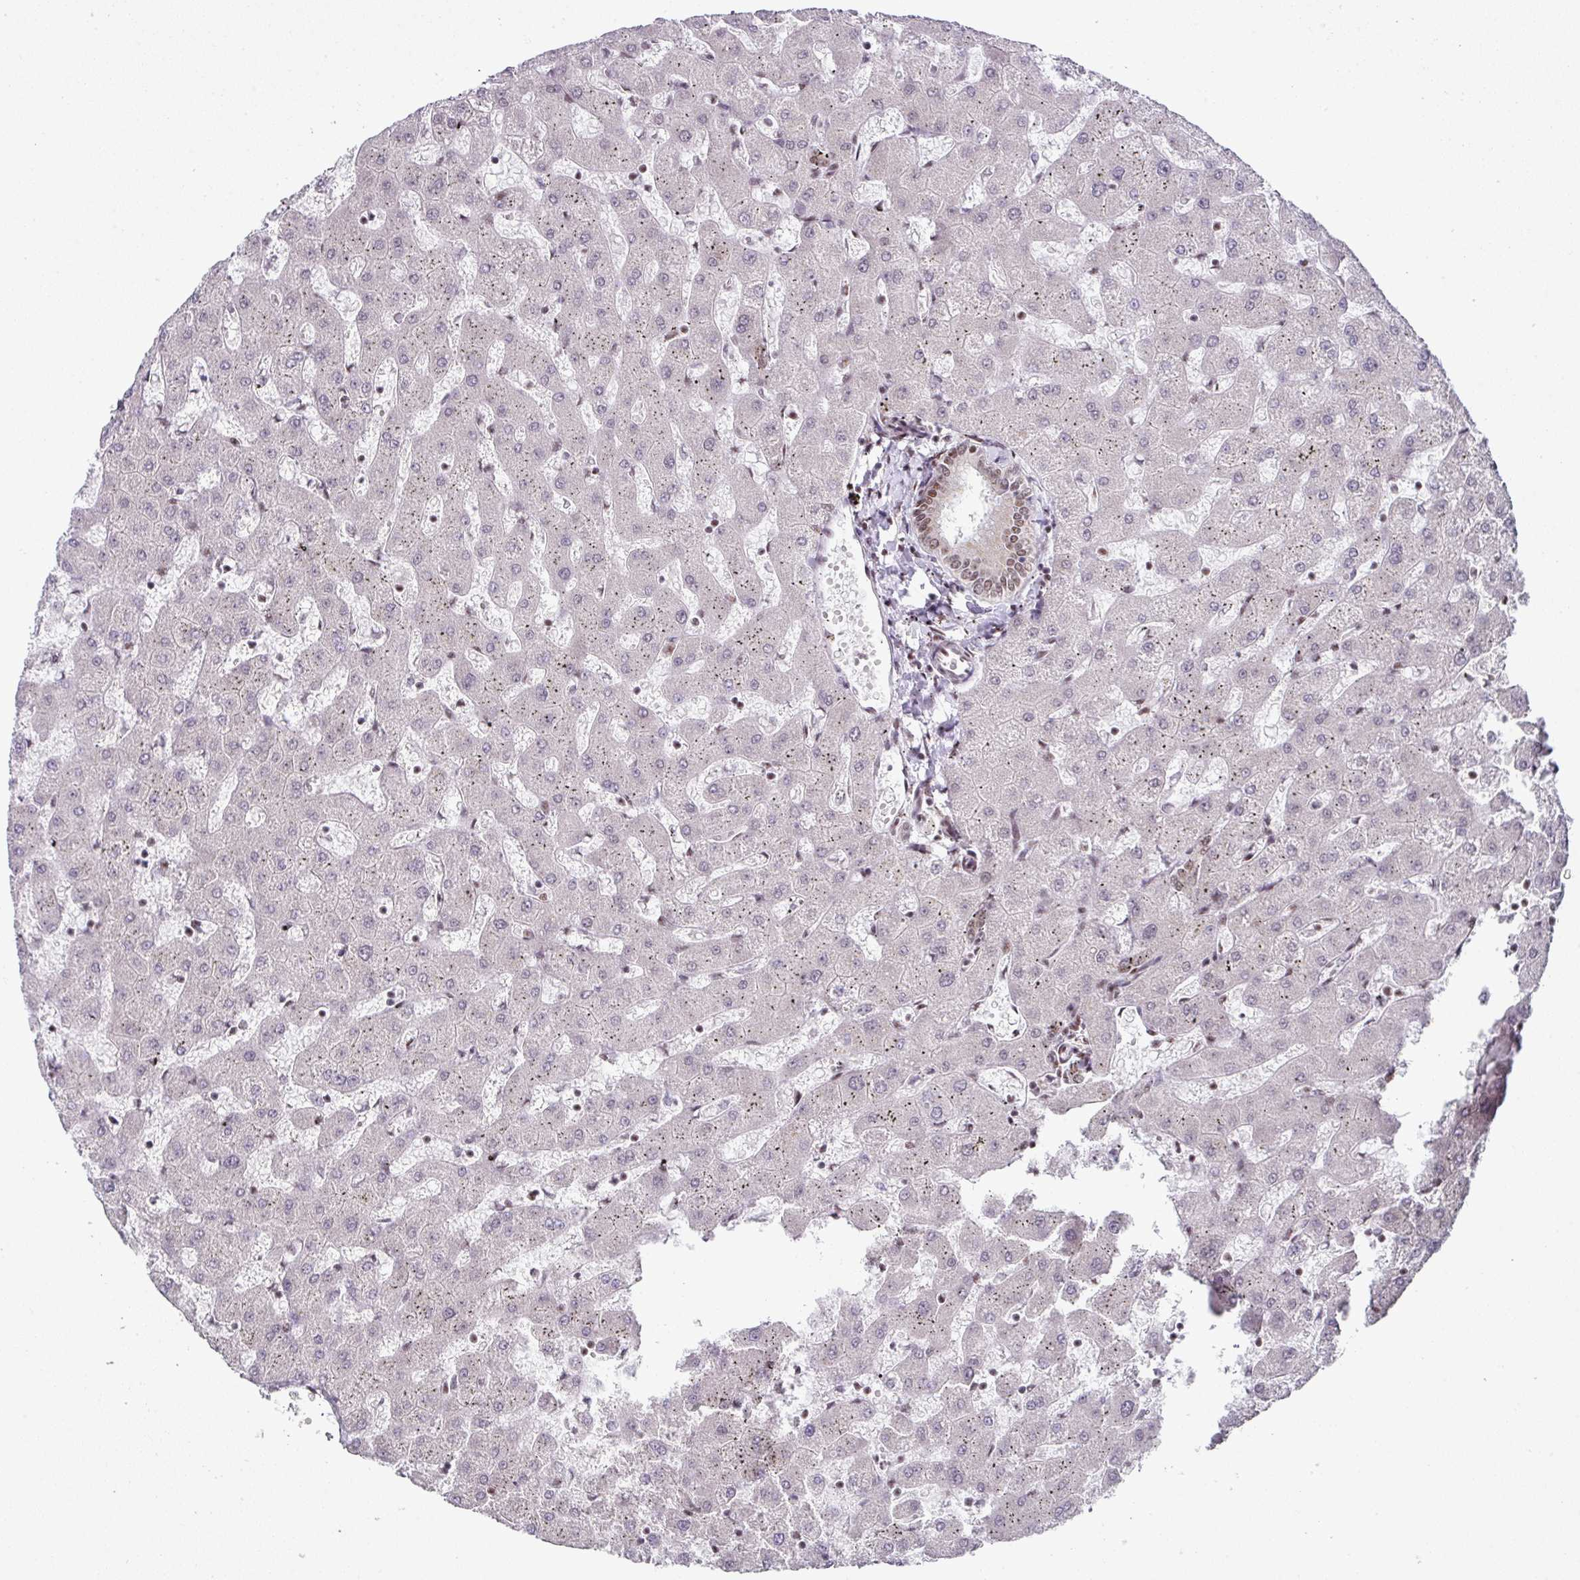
{"staining": {"intensity": "moderate", "quantity": ">75%", "location": "nuclear"}, "tissue": "liver", "cell_type": "Cholangiocytes", "image_type": "normal", "snomed": [{"axis": "morphology", "description": "Normal tissue, NOS"}, {"axis": "topography", "description": "Liver"}], "caption": "An image showing moderate nuclear expression in approximately >75% of cholangiocytes in benign liver, as visualized by brown immunohistochemical staining.", "gene": "NFYA", "patient": {"sex": "female", "age": 63}}